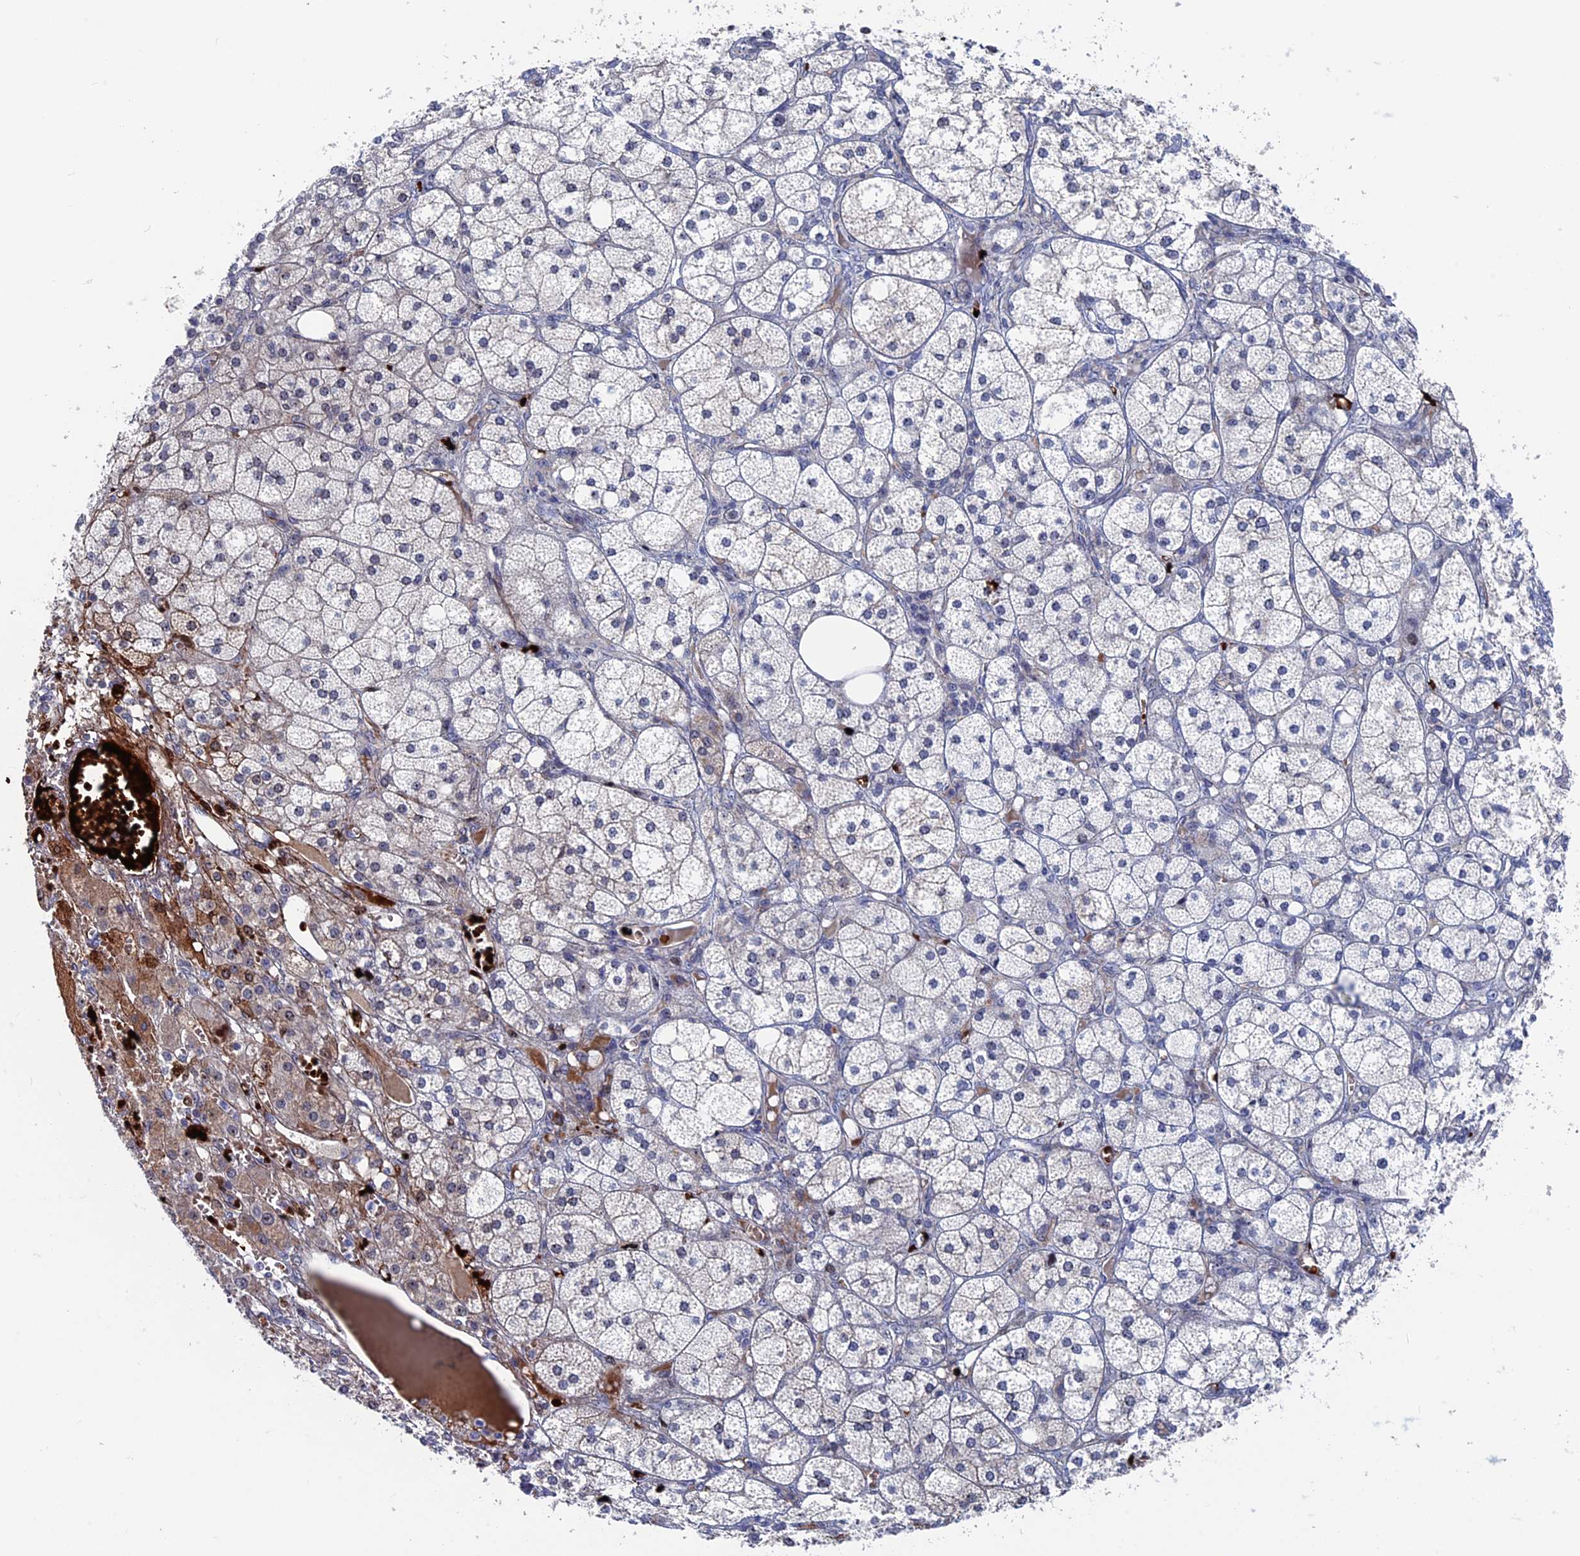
{"staining": {"intensity": "moderate", "quantity": "25%-75%", "location": "cytoplasmic/membranous,nuclear"}, "tissue": "adrenal gland", "cell_type": "Glandular cells", "image_type": "normal", "snomed": [{"axis": "morphology", "description": "Normal tissue, NOS"}, {"axis": "topography", "description": "Adrenal gland"}], "caption": "DAB immunohistochemical staining of benign adrenal gland reveals moderate cytoplasmic/membranous,nuclear protein positivity in about 25%-75% of glandular cells. The protein of interest is stained brown, and the nuclei are stained in blue (DAB (3,3'-diaminobenzidine) IHC with brightfield microscopy, high magnification).", "gene": "EXOSC9", "patient": {"sex": "female", "age": 61}}